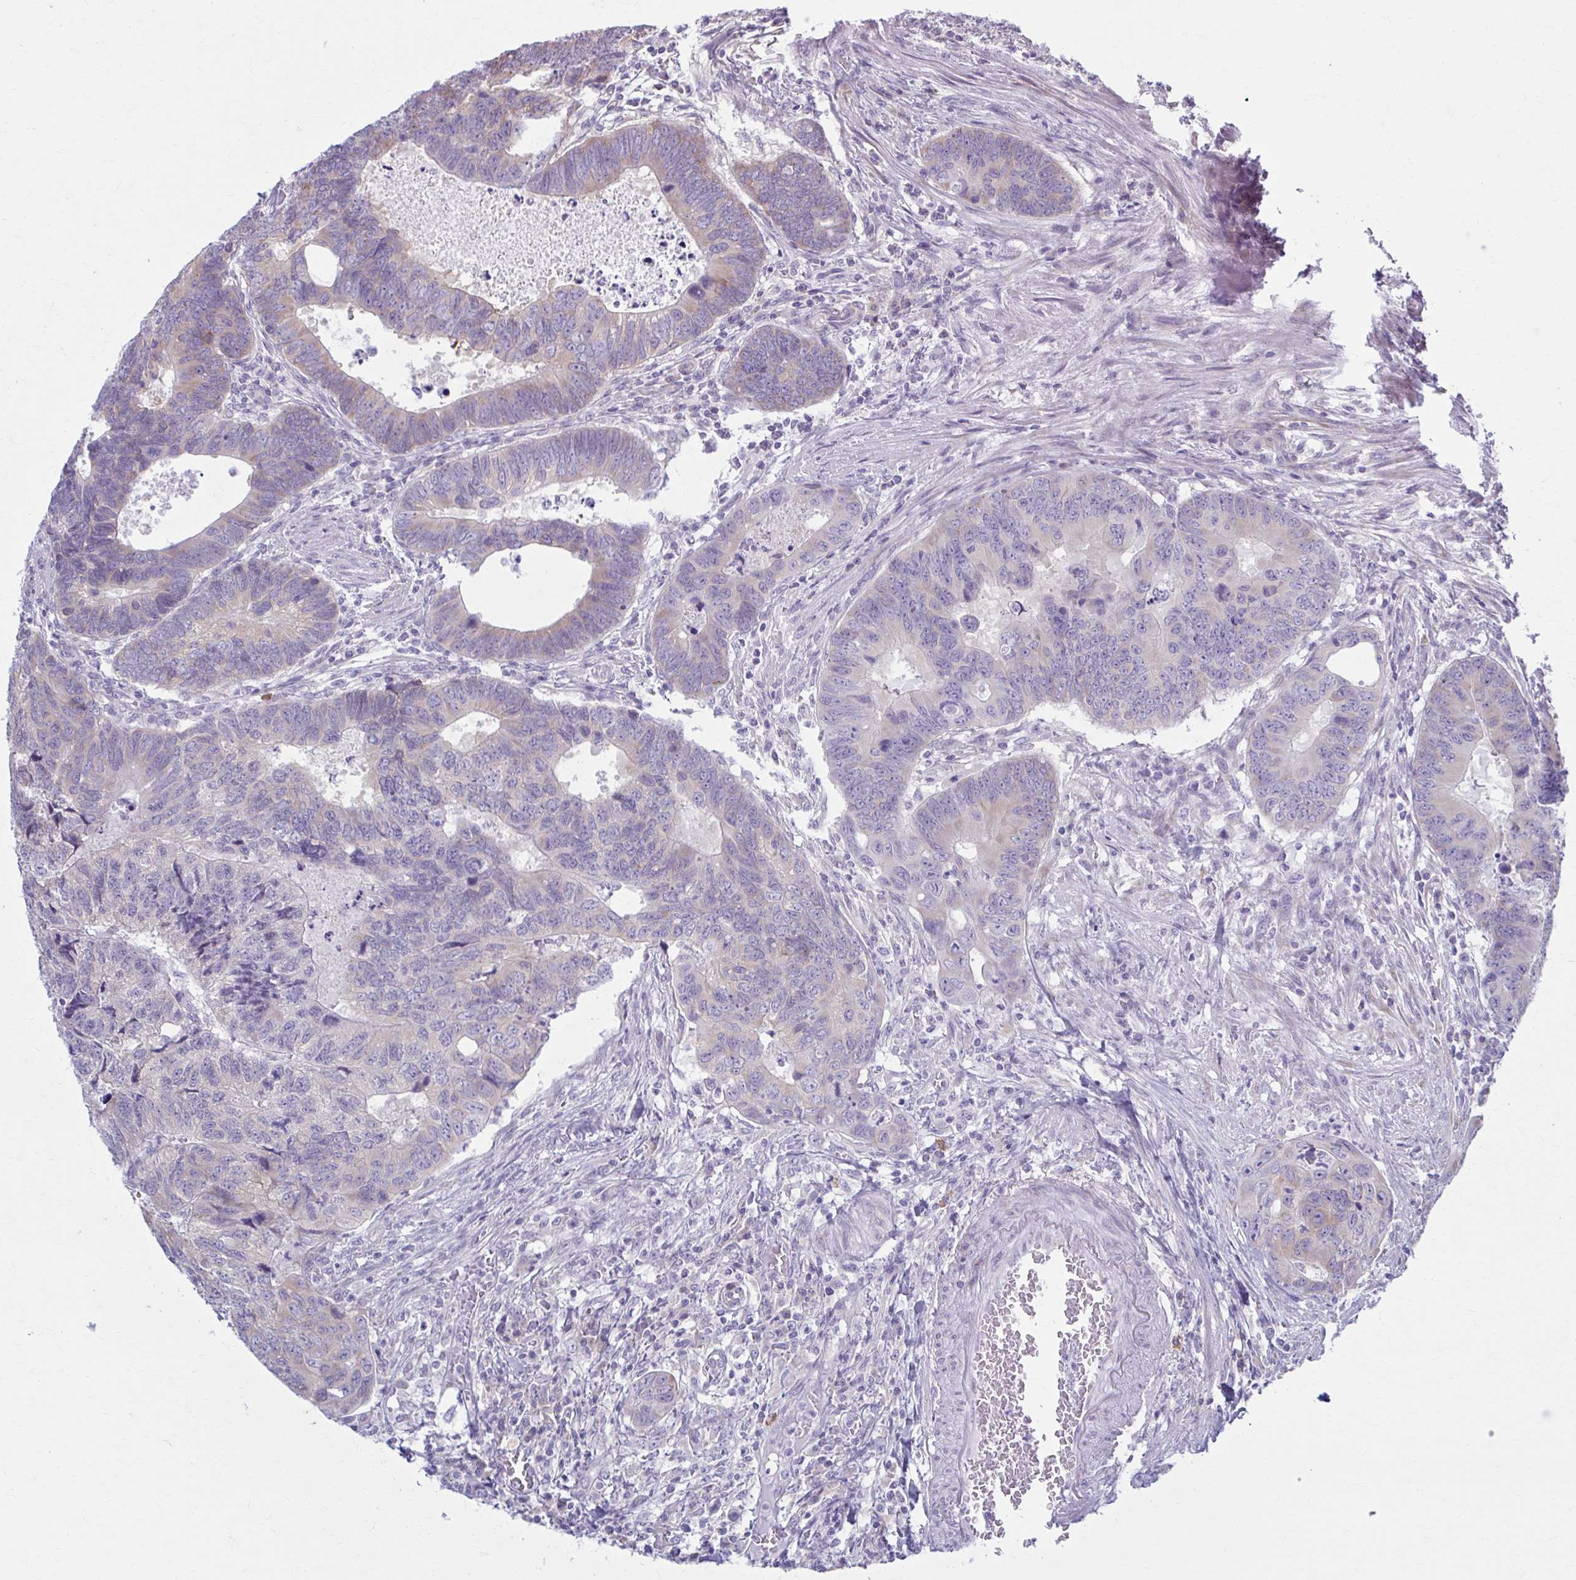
{"staining": {"intensity": "negative", "quantity": "none", "location": "none"}, "tissue": "colorectal cancer", "cell_type": "Tumor cells", "image_type": "cancer", "snomed": [{"axis": "morphology", "description": "Adenocarcinoma, NOS"}, {"axis": "topography", "description": "Colon"}], "caption": "This is an immunohistochemistry image of colorectal adenocarcinoma. There is no positivity in tumor cells.", "gene": "PRKRA", "patient": {"sex": "male", "age": 62}}